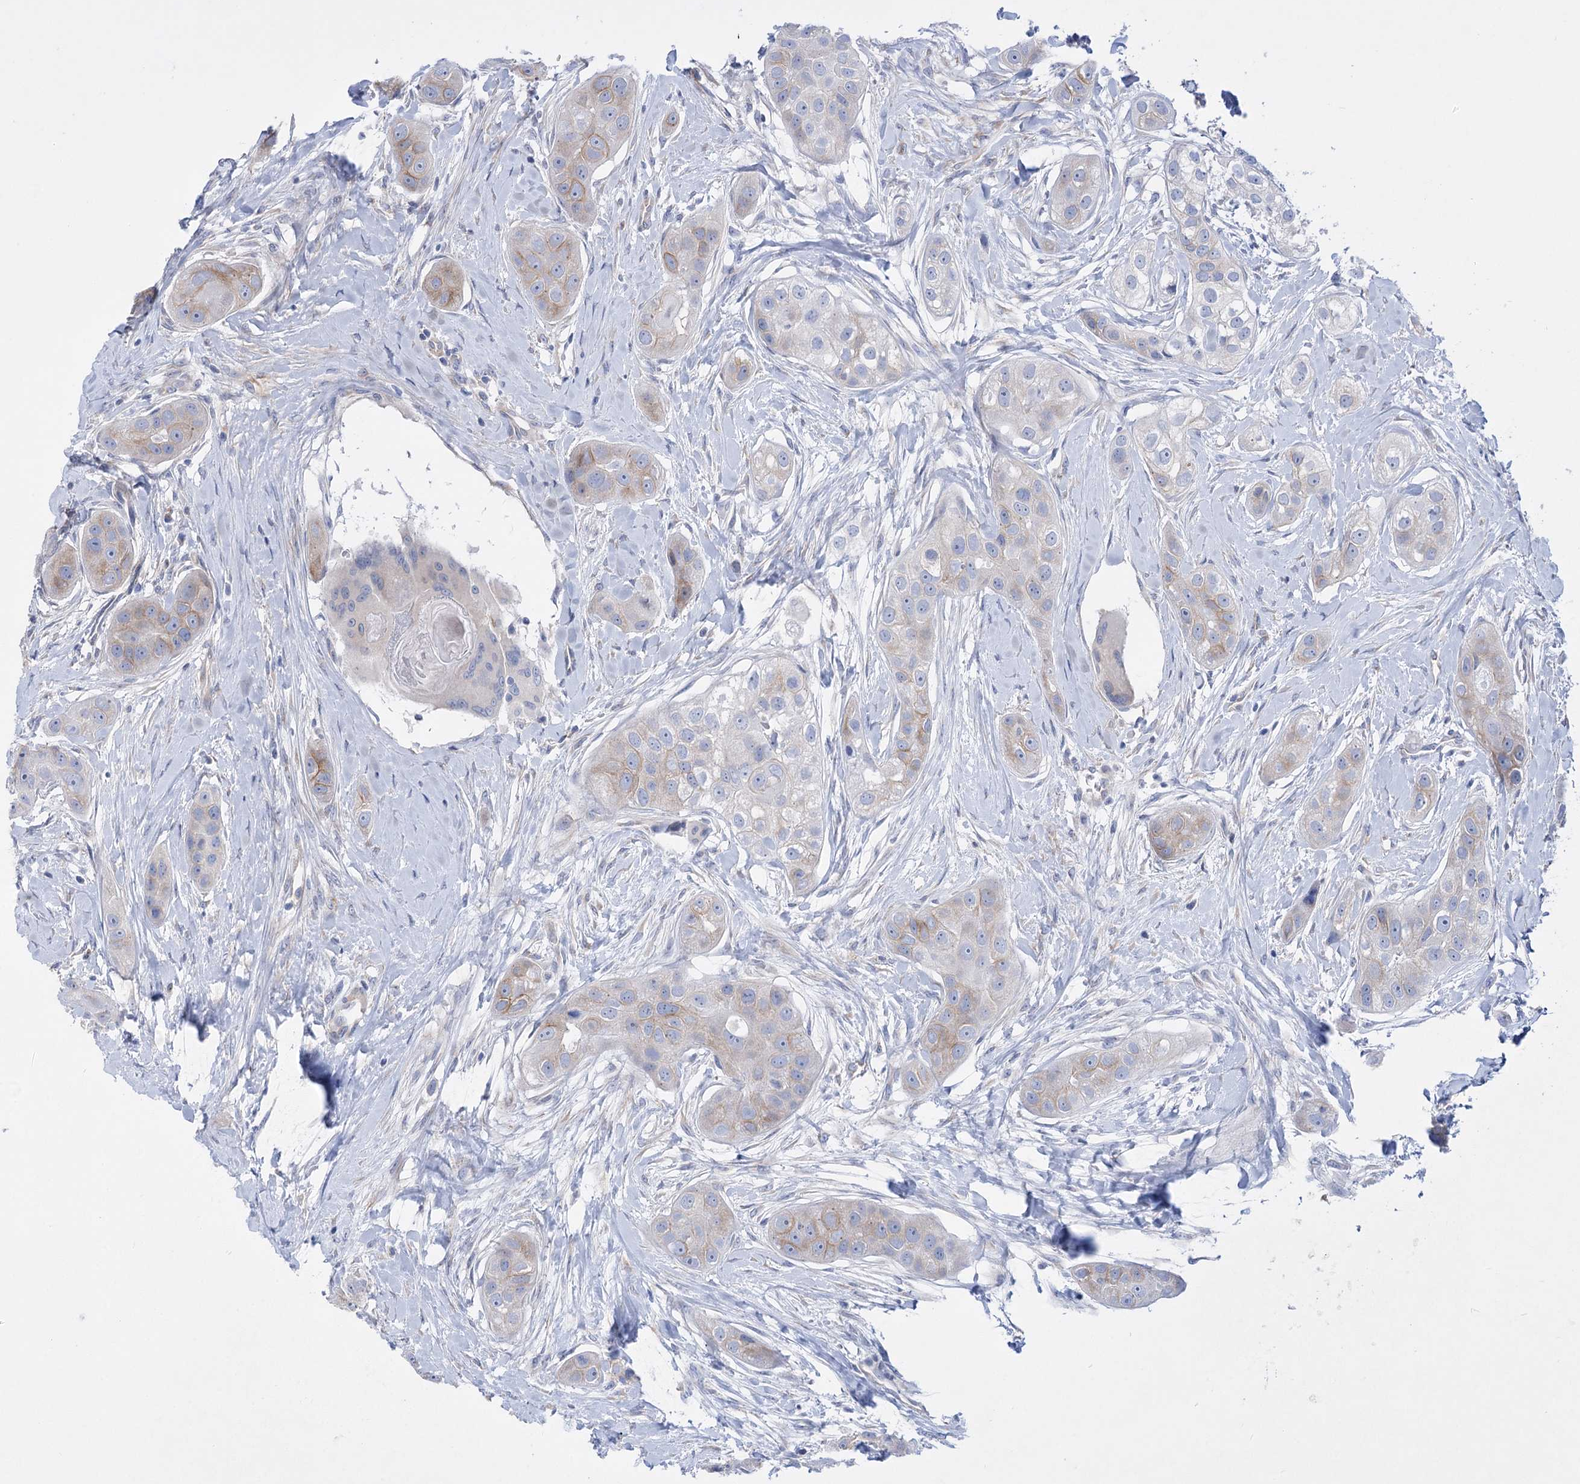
{"staining": {"intensity": "weak", "quantity": "<25%", "location": "cytoplasmic/membranous"}, "tissue": "head and neck cancer", "cell_type": "Tumor cells", "image_type": "cancer", "snomed": [{"axis": "morphology", "description": "Normal tissue, NOS"}, {"axis": "morphology", "description": "Squamous cell carcinoma, NOS"}, {"axis": "topography", "description": "Skeletal muscle"}, {"axis": "topography", "description": "Head-Neck"}], "caption": "Tumor cells are negative for protein expression in human head and neck squamous cell carcinoma.", "gene": "LRRC34", "patient": {"sex": "male", "age": 51}}